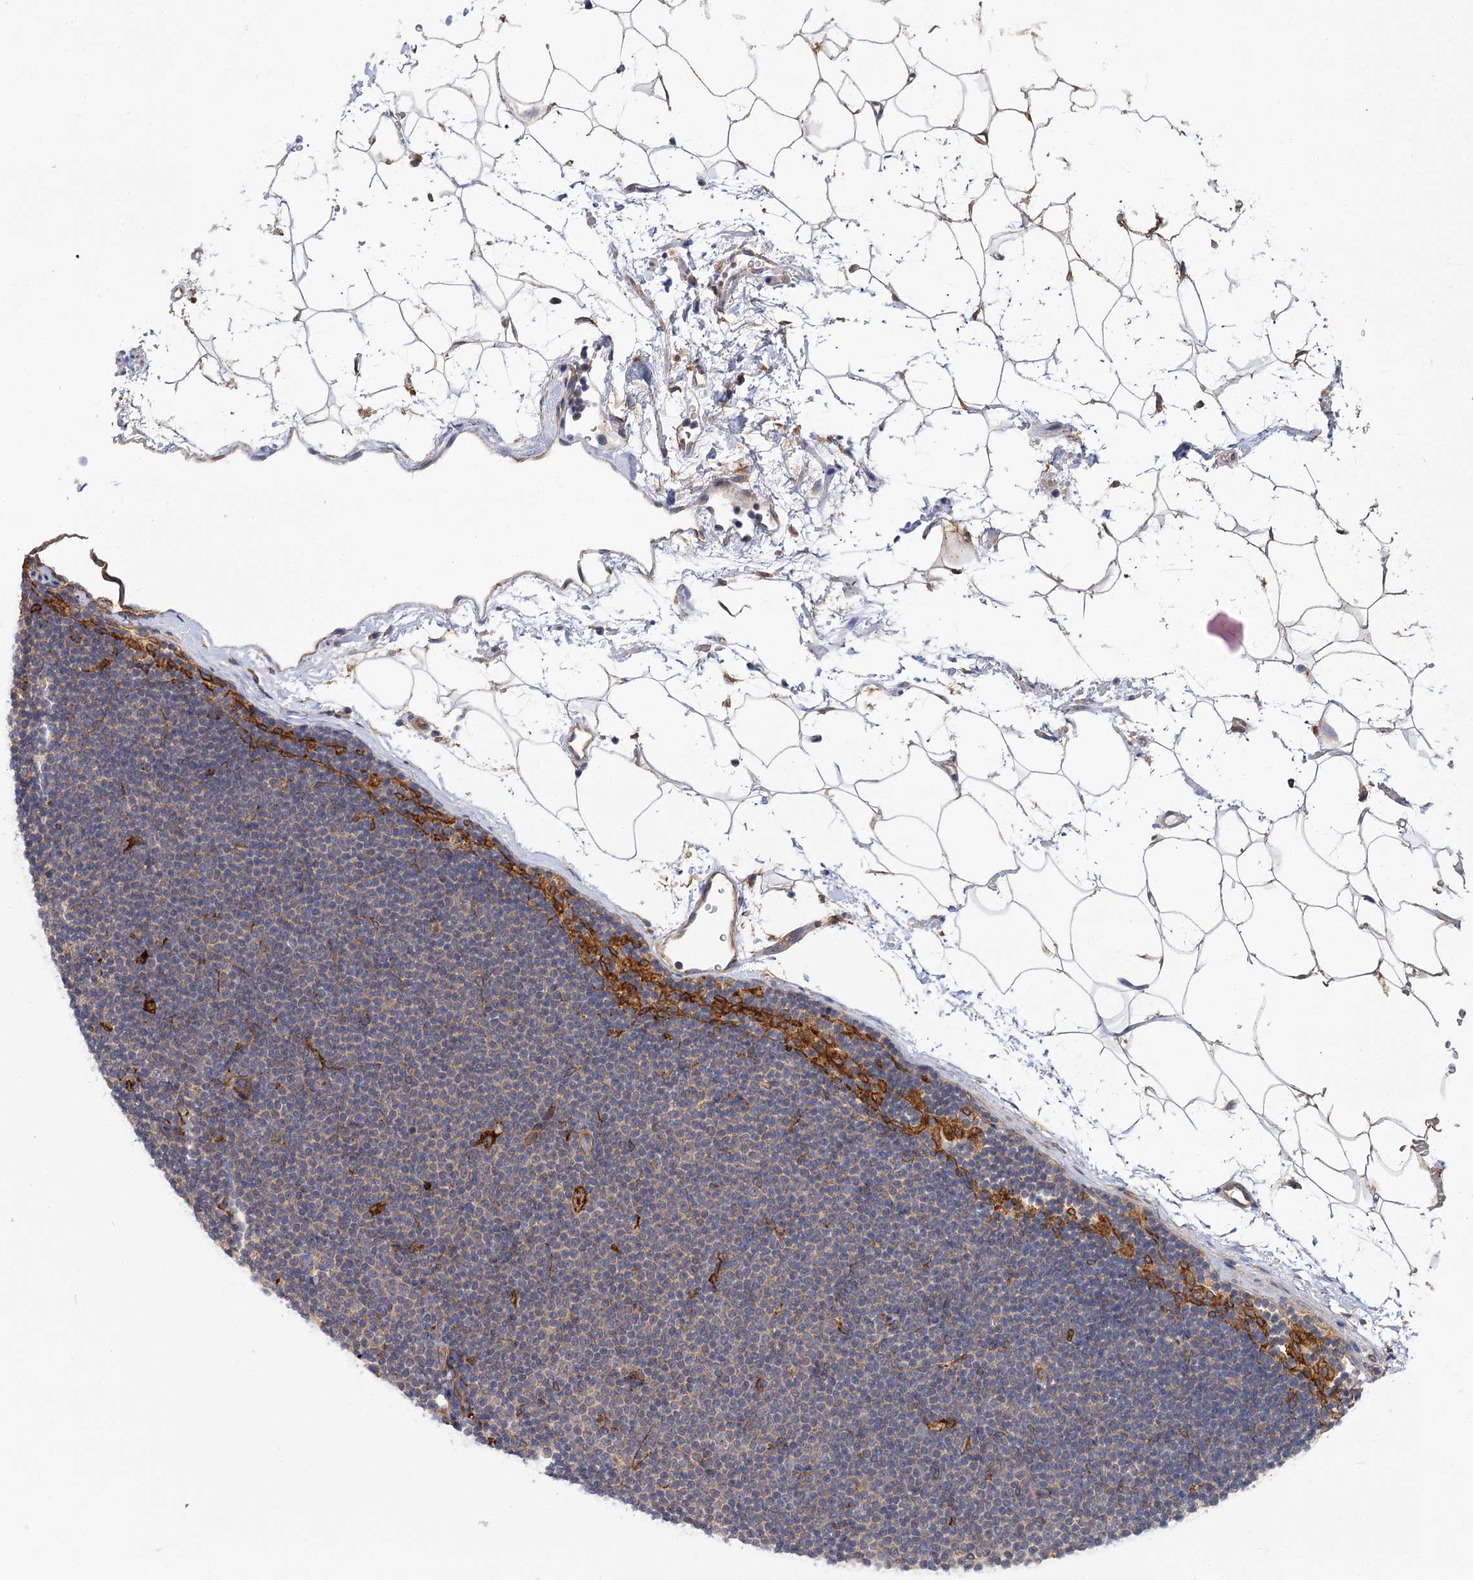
{"staining": {"intensity": "negative", "quantity": "none", "location": "none"}, "tissue": "lymphoma", "cell_type": "Tumor cells", "image_type": "cancer", "snomed": [{"axis": "morphology", "description": "Malignant lymphoma, non-Hodgkin's type, Low grade"}, {"axis": "topography", "description": "Lymph node"}], "caption": "IHC photomicrograph of neoplastic tissue: human malignant lymphoma, non-Hodgkin's type (low-grade) stained with DAB displays no significant protein positivity in tumor cells.", "gene": "PPIP5K2", "patient": {"sex": "female", "age": 53}}